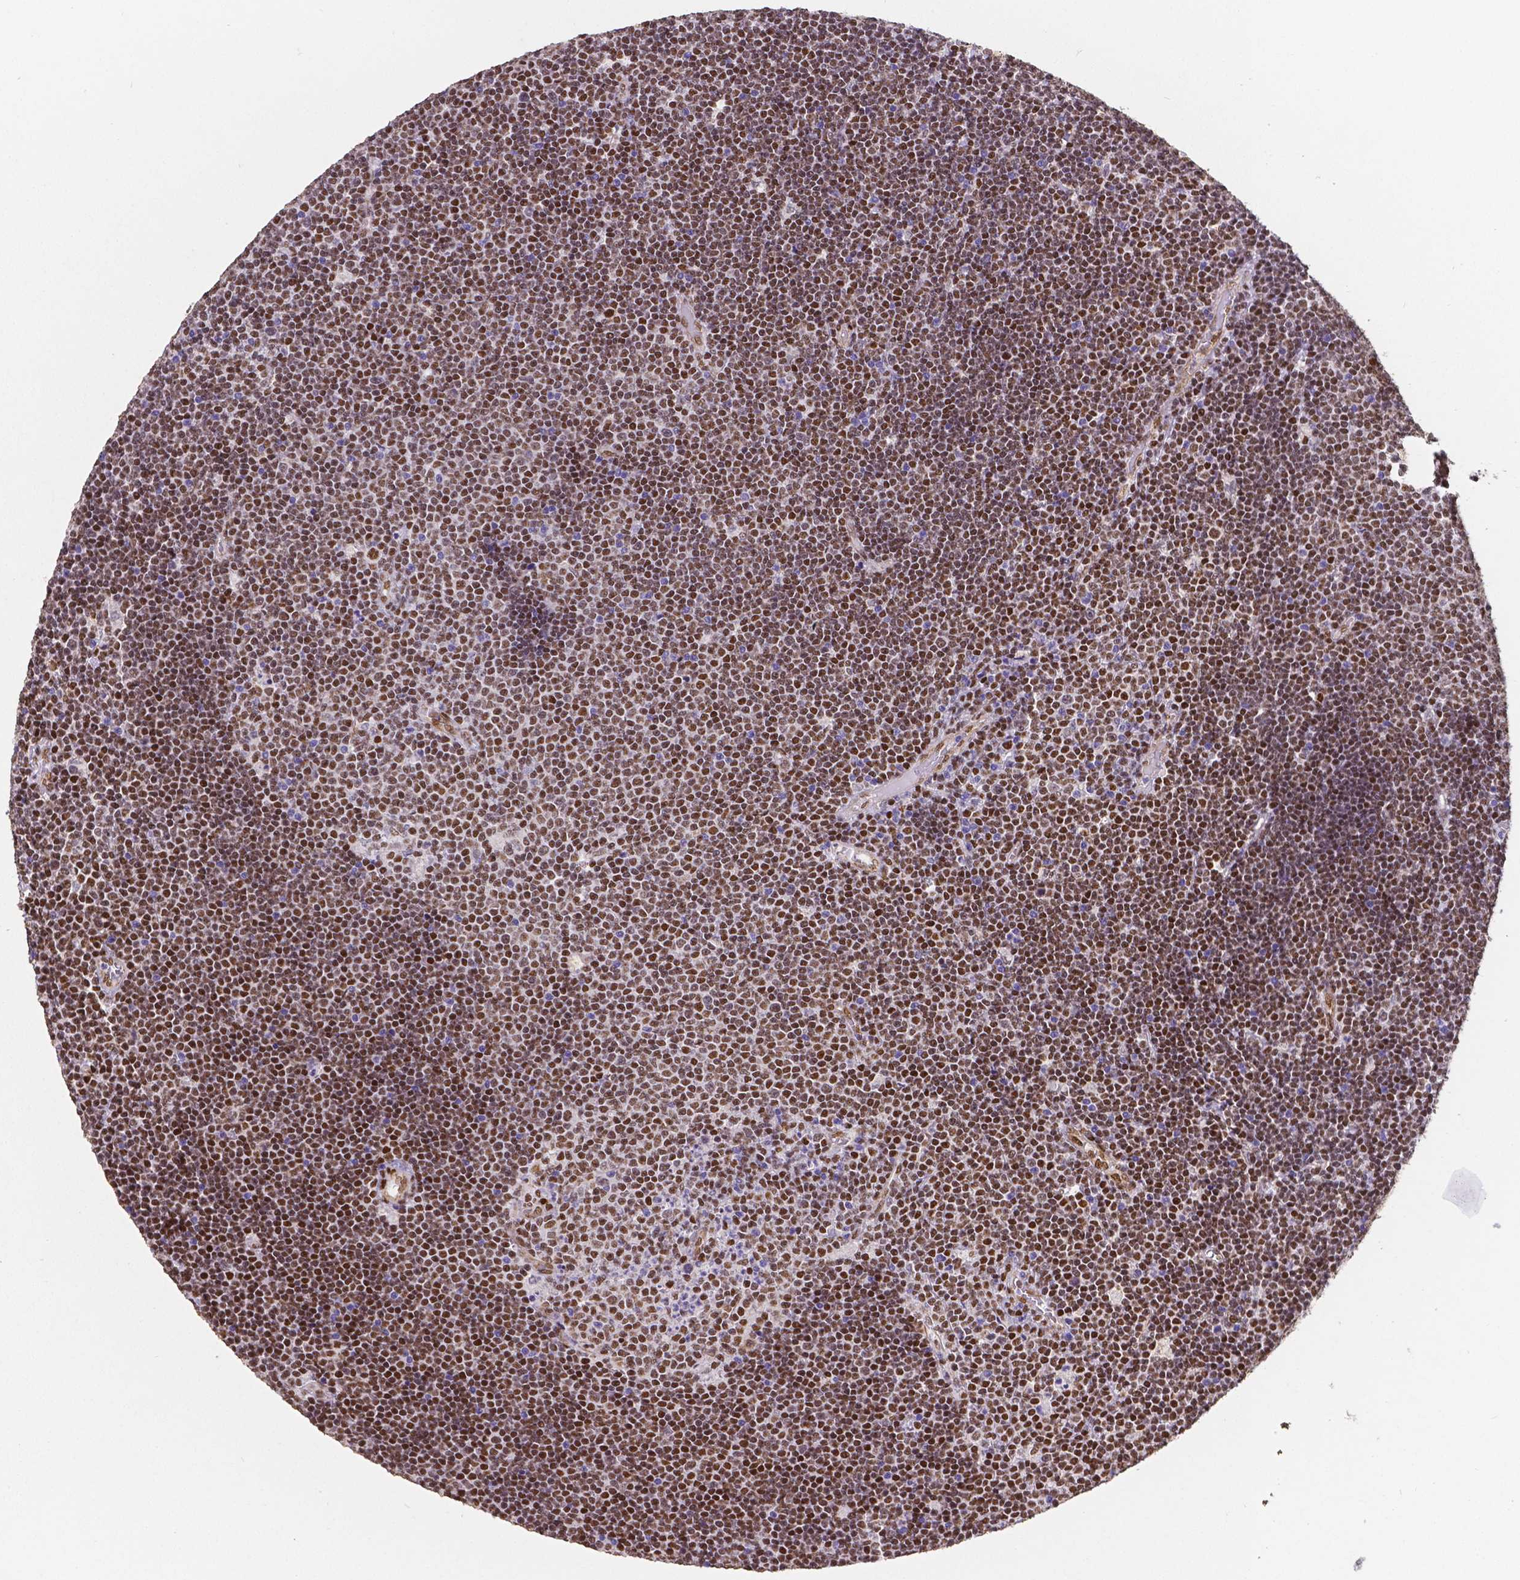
{"staining": {"intensity": "strong", "quantity": ">75%", "location": "nuclear"}, "tissue": "lymphoma", "cell_type": "Tumor cells", "image_type": "cancer", "snomed": [{"axis": "morphology", "description": "Malignant lymphoma, non-Hodgkin's type, Low grade"}, {"axis": "topography", "description": "Brain"}], "caption": "This micrograph reveals immunohistochemistry staining of human malignant lymphoma, non-Hodgkin's type (low-grade), with high strong nuclear positivity in about >75% of tumor cells.", "gene": "MEF2C", "patient": {"sex": "female", "age": 66}}